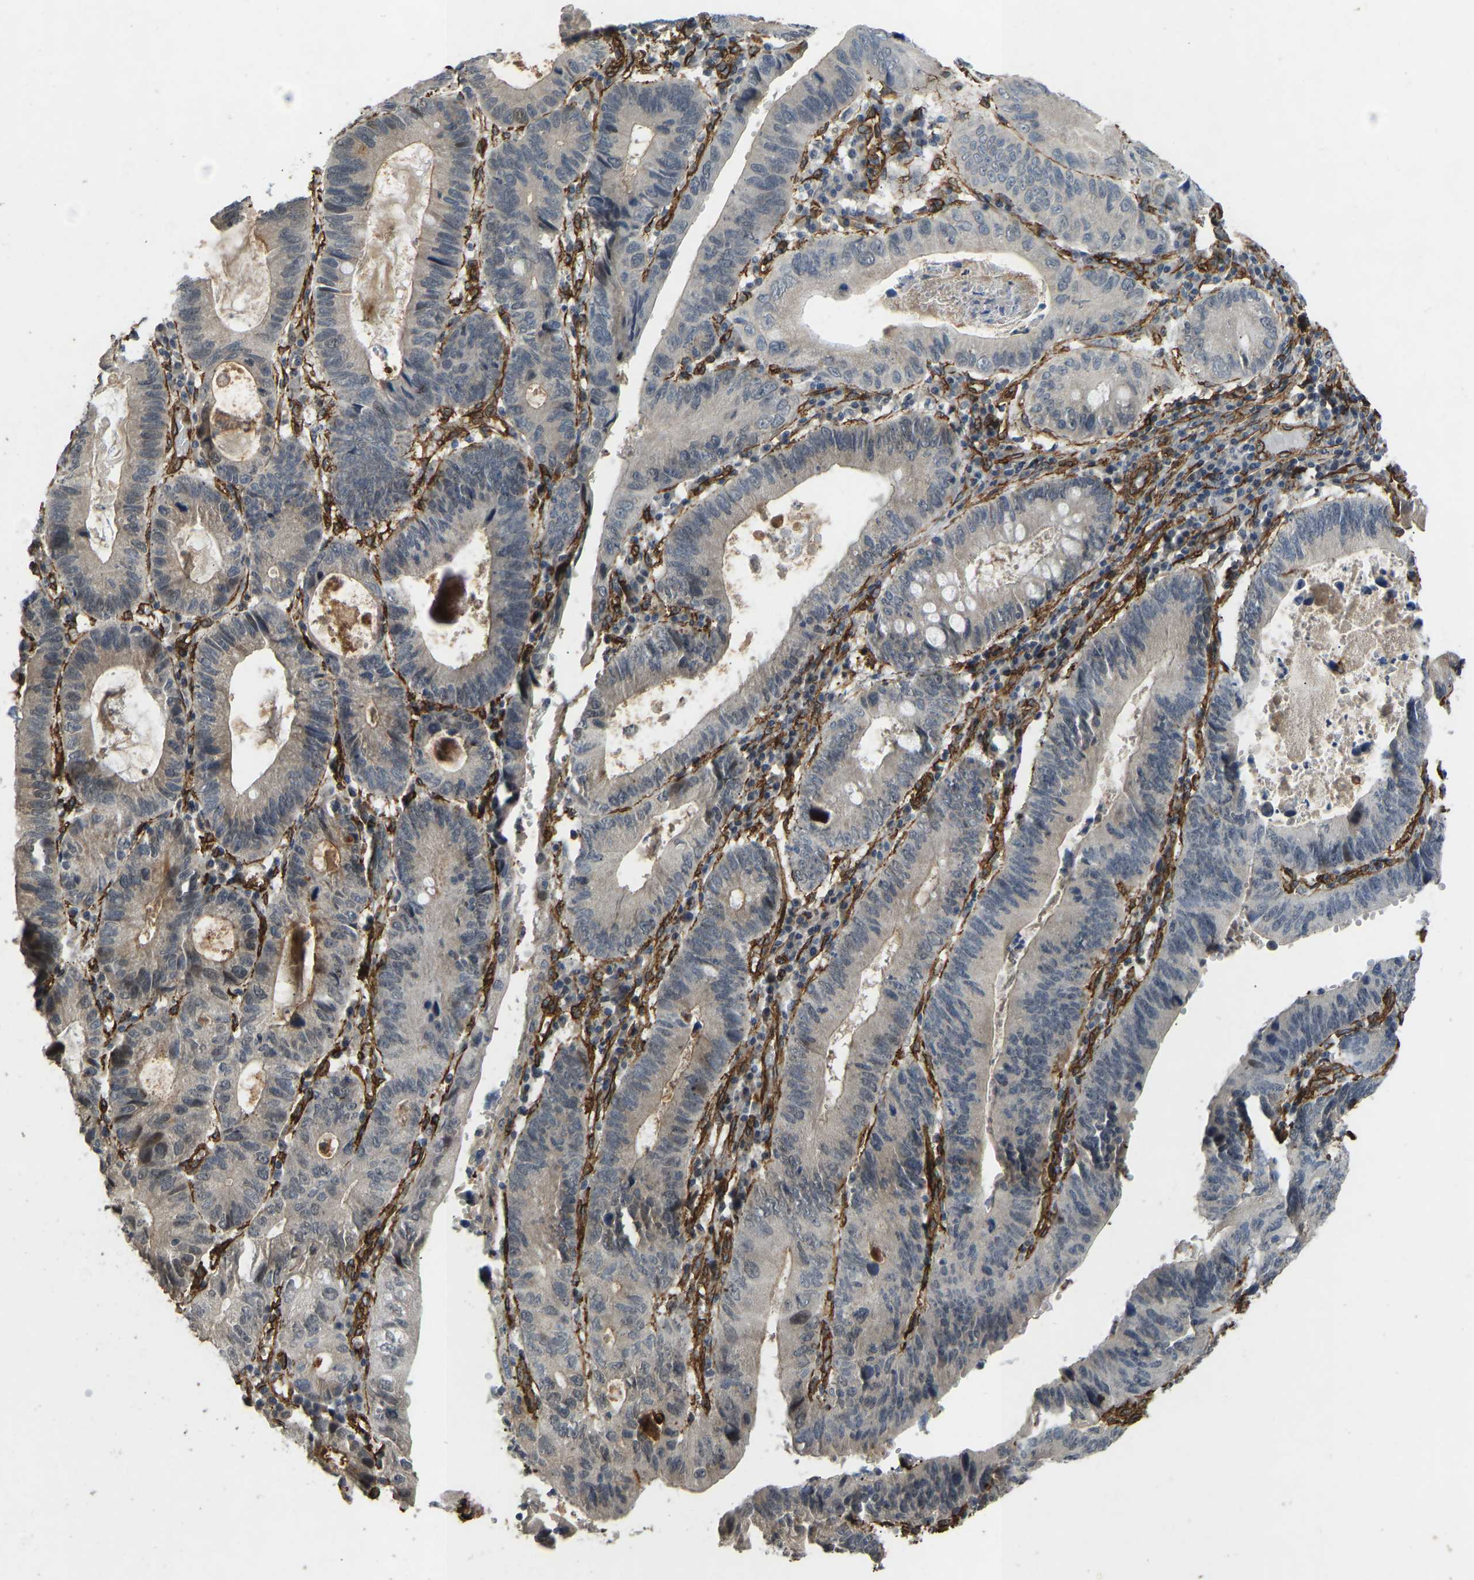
{"staining": {"intensity": "negative", "quantity": "none", "location": "none"}, "tissue": "stomach cancer", "cell_type": "Tumor cells", "image_type": "cancer", "snomed": [{"axis": "morphology", "description": "Adenocarcinoma, NOS"}, {"axis": "topography", "description": "Stomach"}], "caption": "This is an immunohistochemistry (IHC) photomicrograph of human adenocarcinoma (stomach). There is no positivity in tumor cells.", "gene": "NMB", "patient": {"sex": "male", "age": 59}}